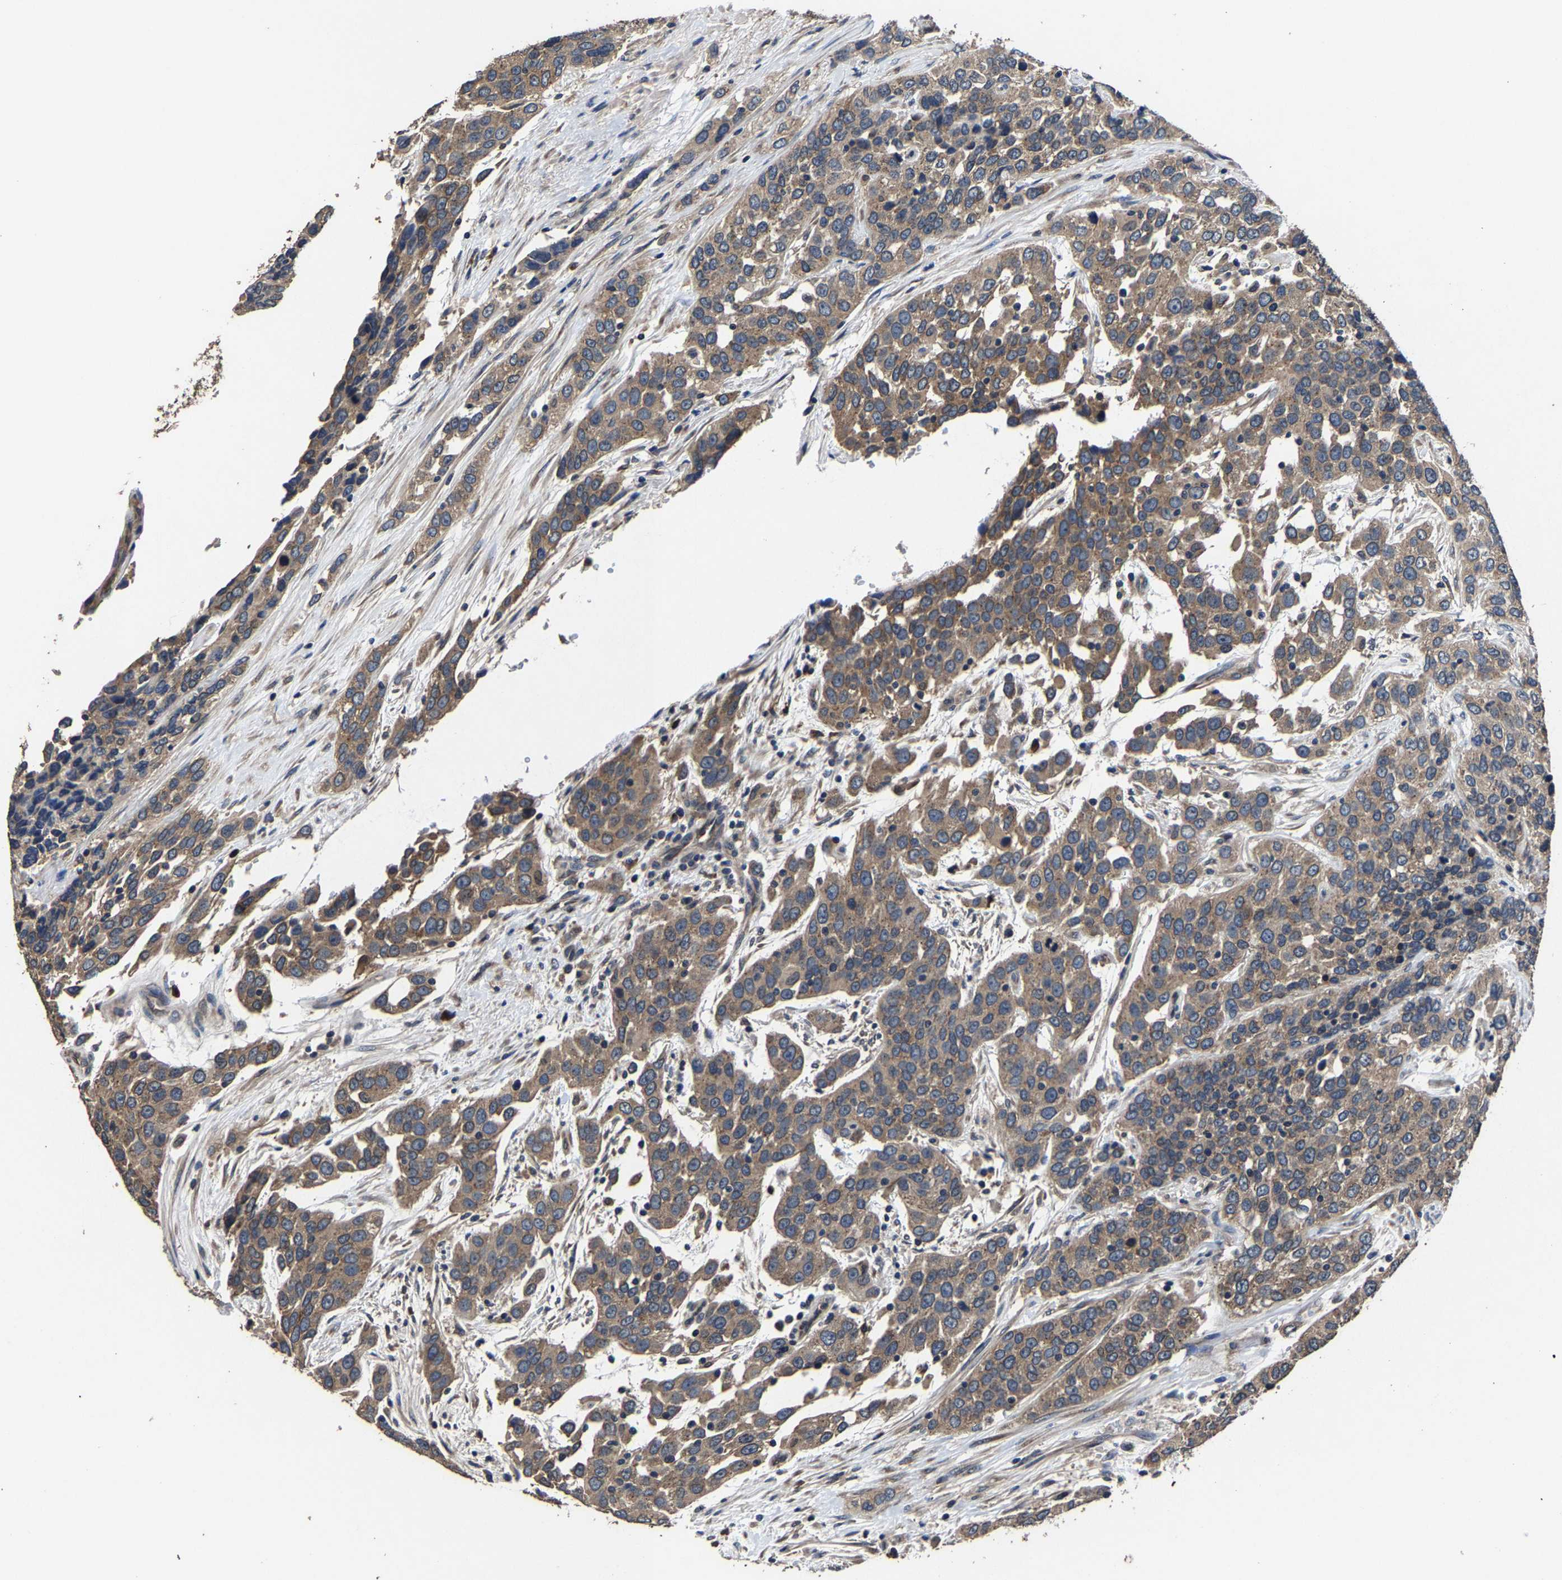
{"staining": {"intensity": "moderate", "quantity": ">75%", "location": "cytoplasmic/membranous"}, "tissue": "urothelial cancer", "cell_type": "Tumor cells", "image_type": "cancer", "snomed": [{"axis": "morphology", "description": "Urothelial carcinoma, High grade"}, {"axis": "topography", "description": "Urinary bladder"}], "caption": "Tumor cells demonstrate moderate cytoplasmic/membranous staining in about >75% of cells in urothelial carcinoma (high-grade). (DAB IHC, brown staining for protein, blue staining for nuclei).", "gene": "EBAG9", "patient": {"sex": "female", "age": 80}}